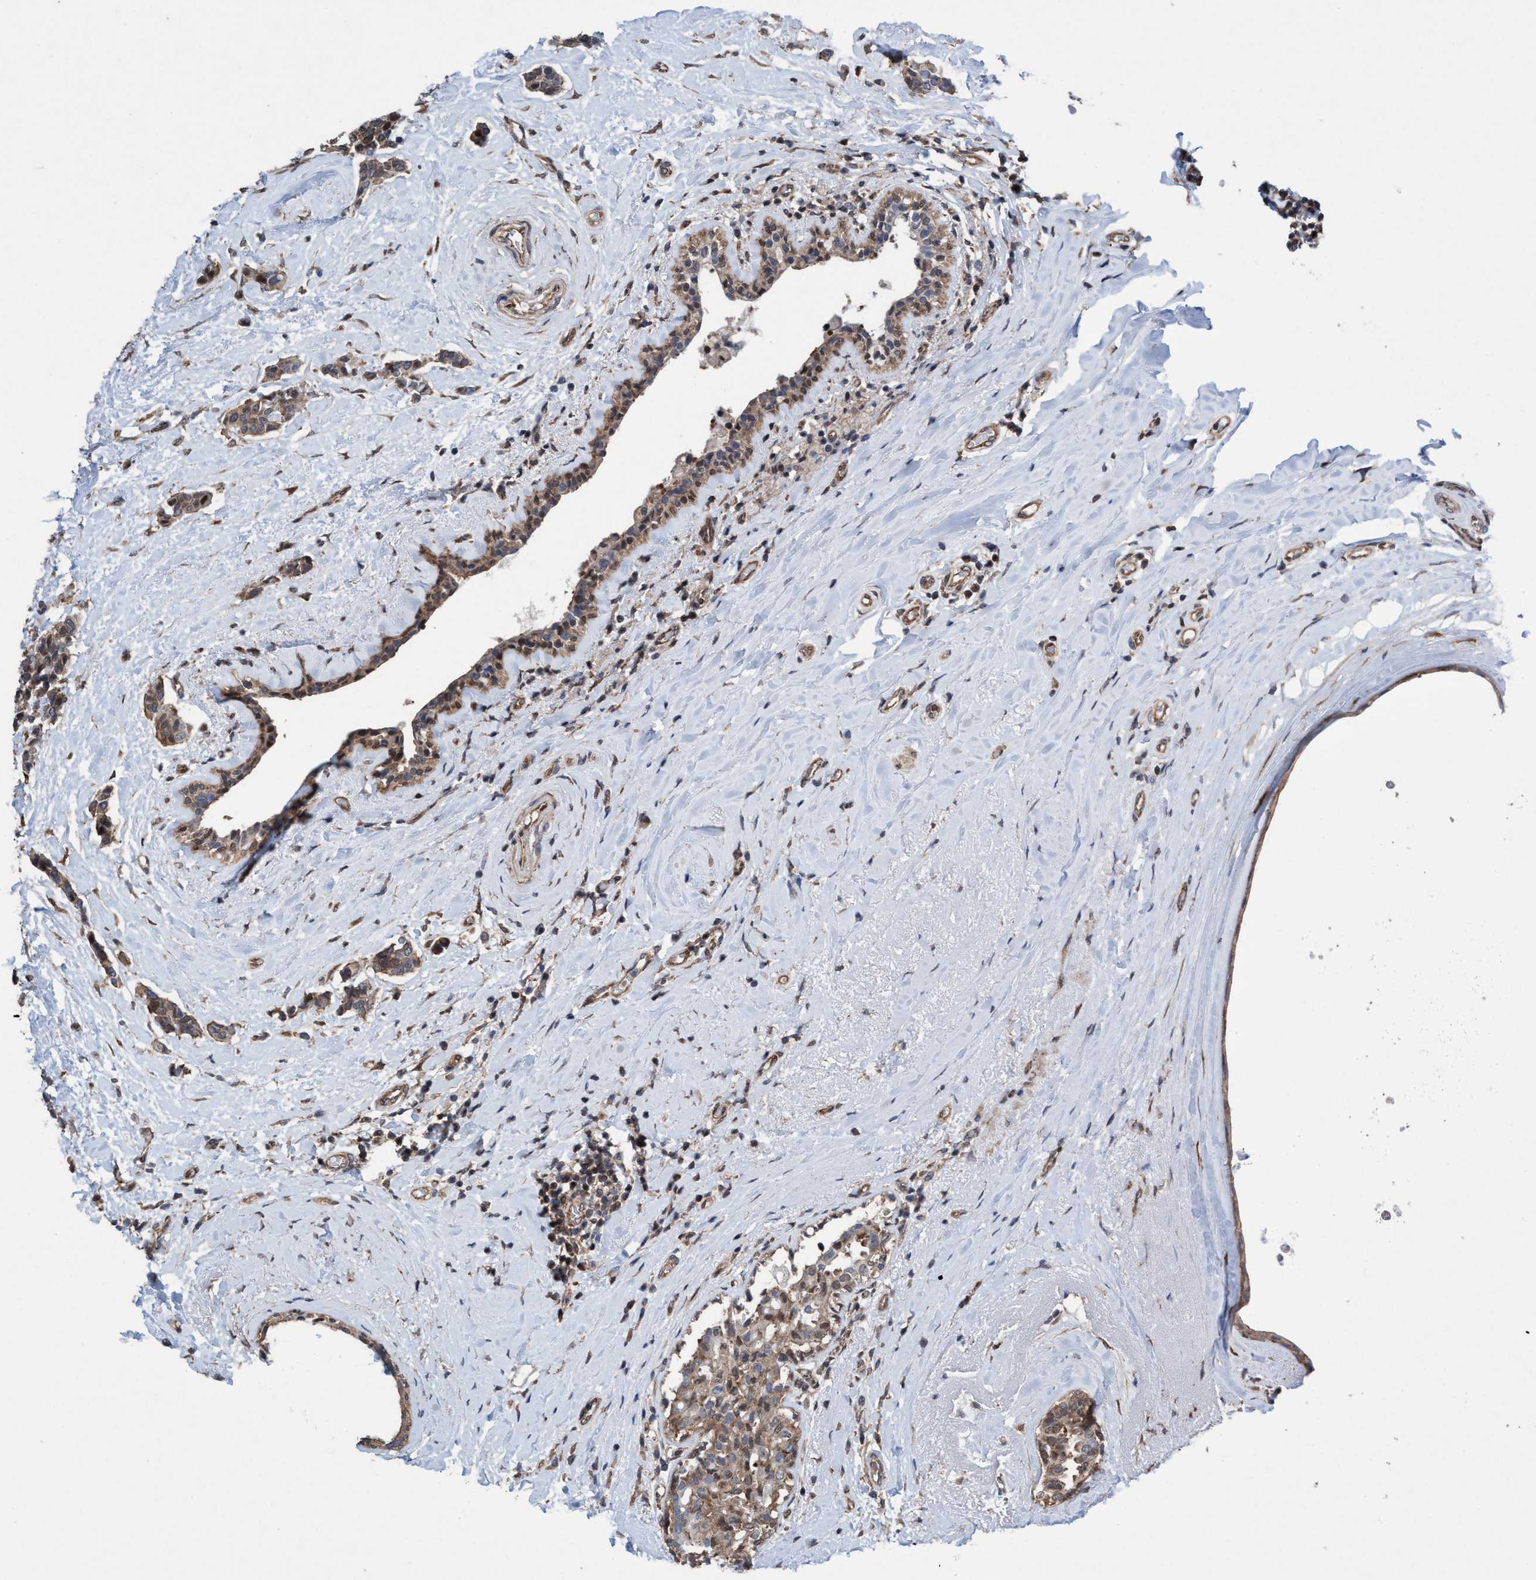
{"staining": {"intensity": "moderate", "quantity": ">75%", "location": "cytoplasmic/membranous,nuclear"}, "tissue": "breast cancer", "cell_type": "Tumor cells", "image_type": "cancer", "snomed": [{"axis": "morphology", "description": "Duct carcinoma"}, {"axis": "topography", "description": "Breast"}], "caption": "Immunohistochemistry (IHC) of breast infiltrating ductal carcinoma displays medium levels of moderate cytoplasmic/membranous and nuclear expression in about >75% of tumor cells. Ihc stains the protein in brown and the nuclei are stained blue.", "gene": "METAP2", "patient": {"sex": "female", "age": 55}}